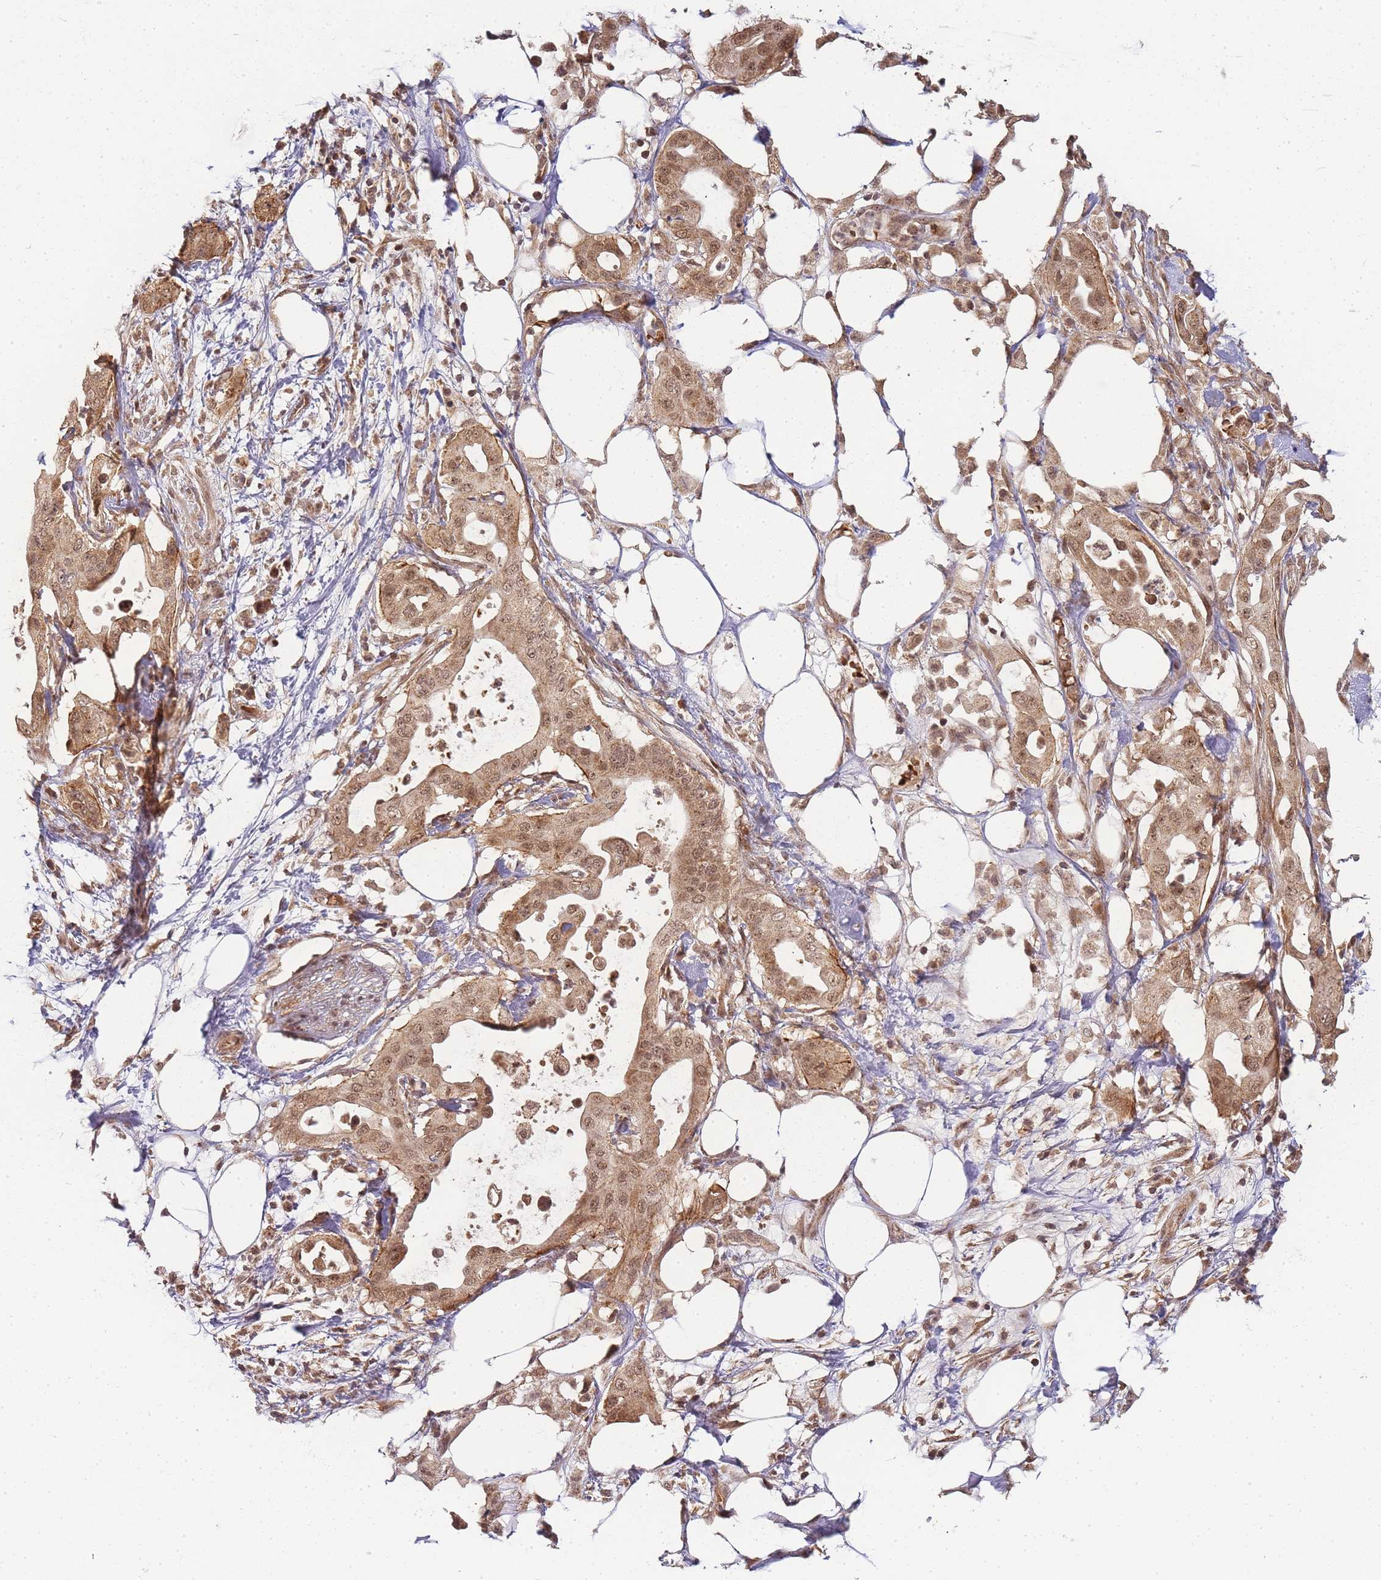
{"staining": {"intensity": "strong", "quantity": ">75%", "location": "cytoplasmic/membranous,nuclear"}, "tissue": "pancreatic cancer", "cell_type": "Tumor cells", "image_type": "cancer", "snomed": [{"axis": "morphology", "description": "Adenocarcinoma, NOS"}, {"axis": "topography", "description": "Pancreas"}], "caption": "This is a histology image of immunohistochemistry (IHC) staining of pancreatic cancer, which shows strong positivity in the cytoplasmic/membranous and nuclear of tumor cells.", "gene": "ZNF497", "patient": {"sex": "male", "age": 68}}